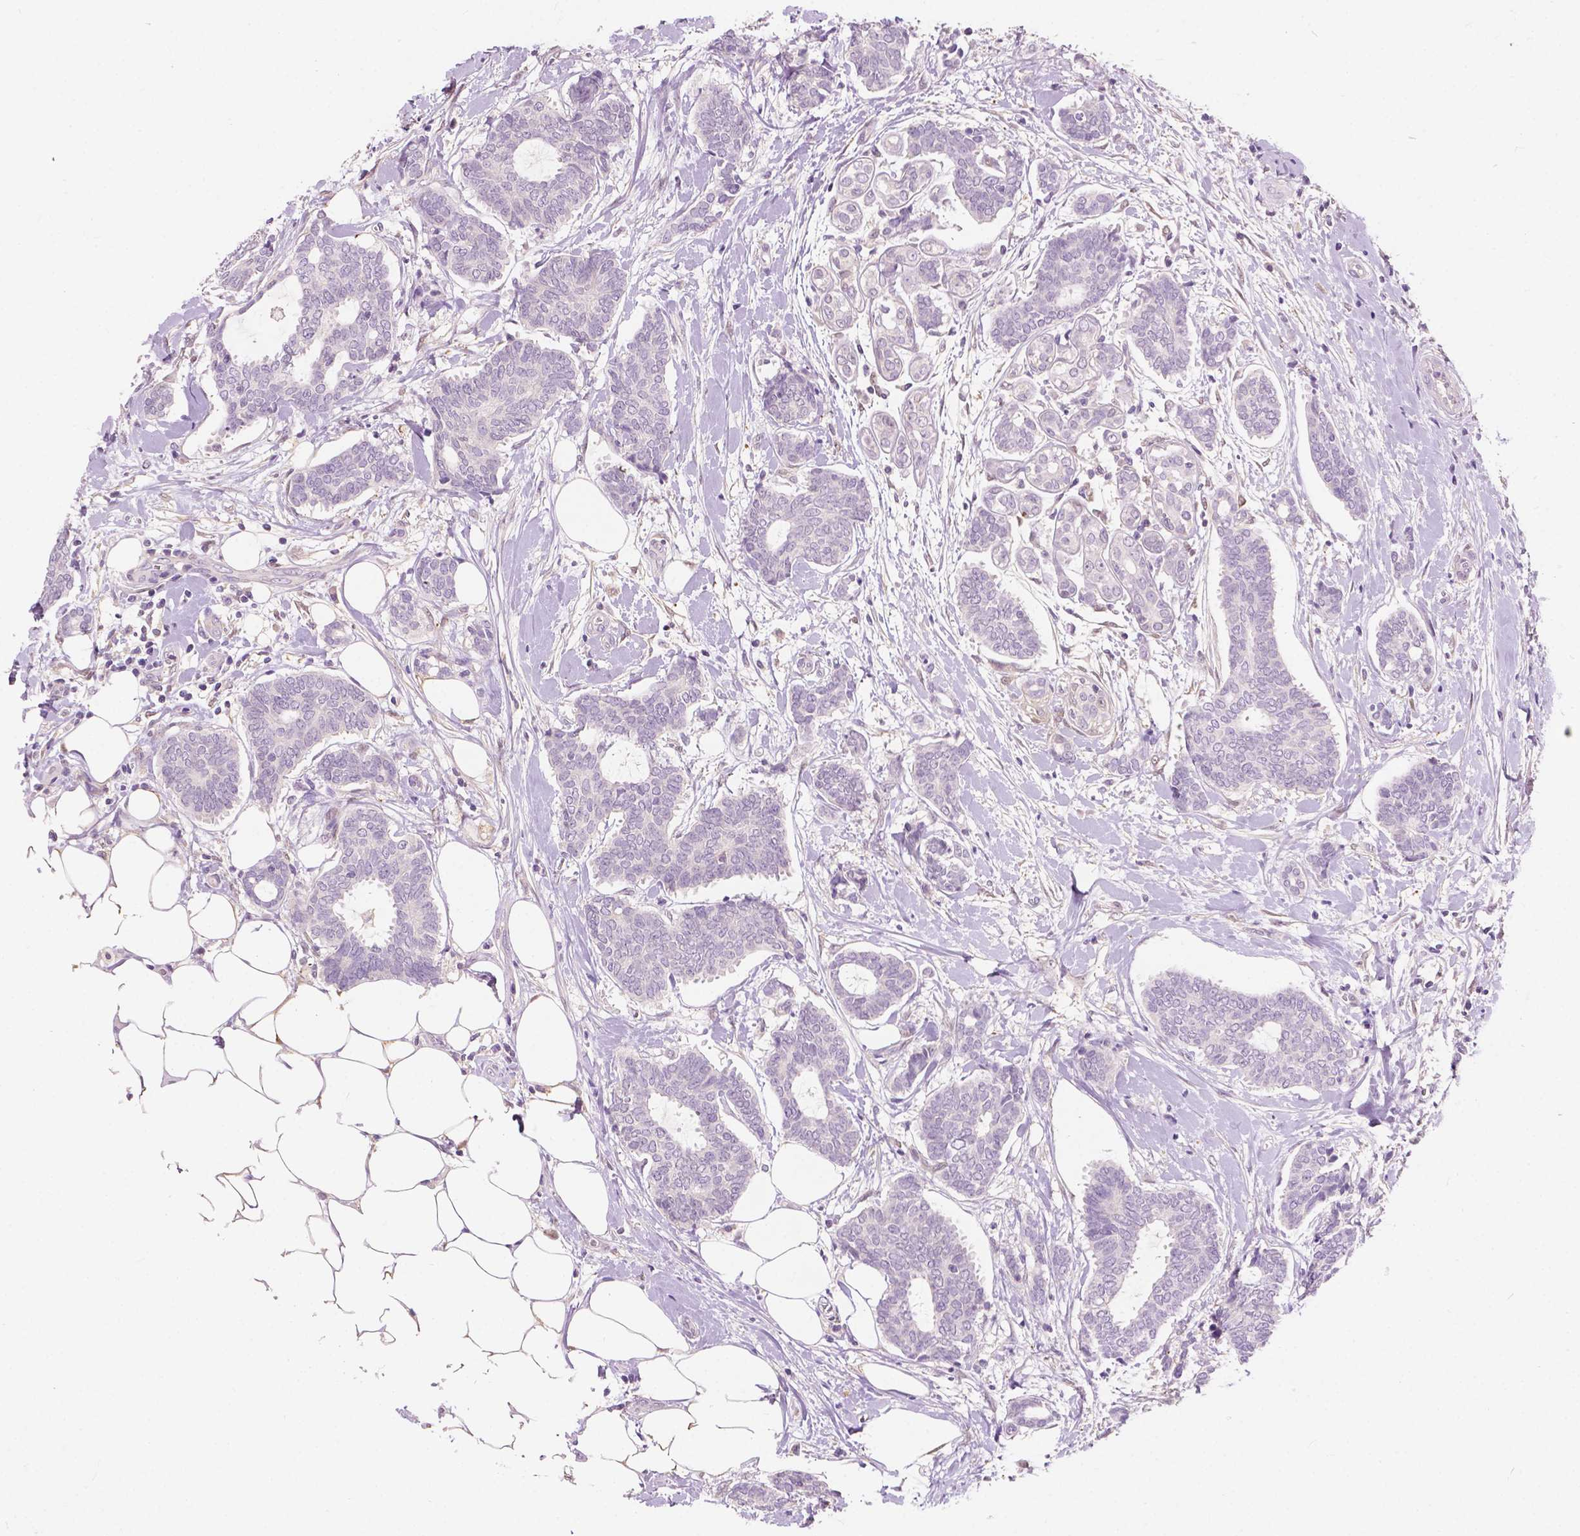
{"staining": {"intensity": "negative", "quantity": "none", "location": "none"}, "tissue": "breast cancer", "cell_type": "Tumor cells", "image_type": "cancer", "snomed": [{"axis": "morphology", "description": "Intraductal carcinoma, in situ"}, {"axis": "morphology", "description": "Duct carcinoma"}, {"axis": "morphology", "description": "Lobular carcinoma, in situ"}, {"axis": "topography", "description": "Breast"}], "caption": "Breast cancer was stained to show a protein in brown. There is no significant expression in tumor cells. (DAB immunohistochemistry visualized using brightfield microscopy, high magnification).", "gene": "GPR37", "patient": {"sex": "female", "age": 44}}